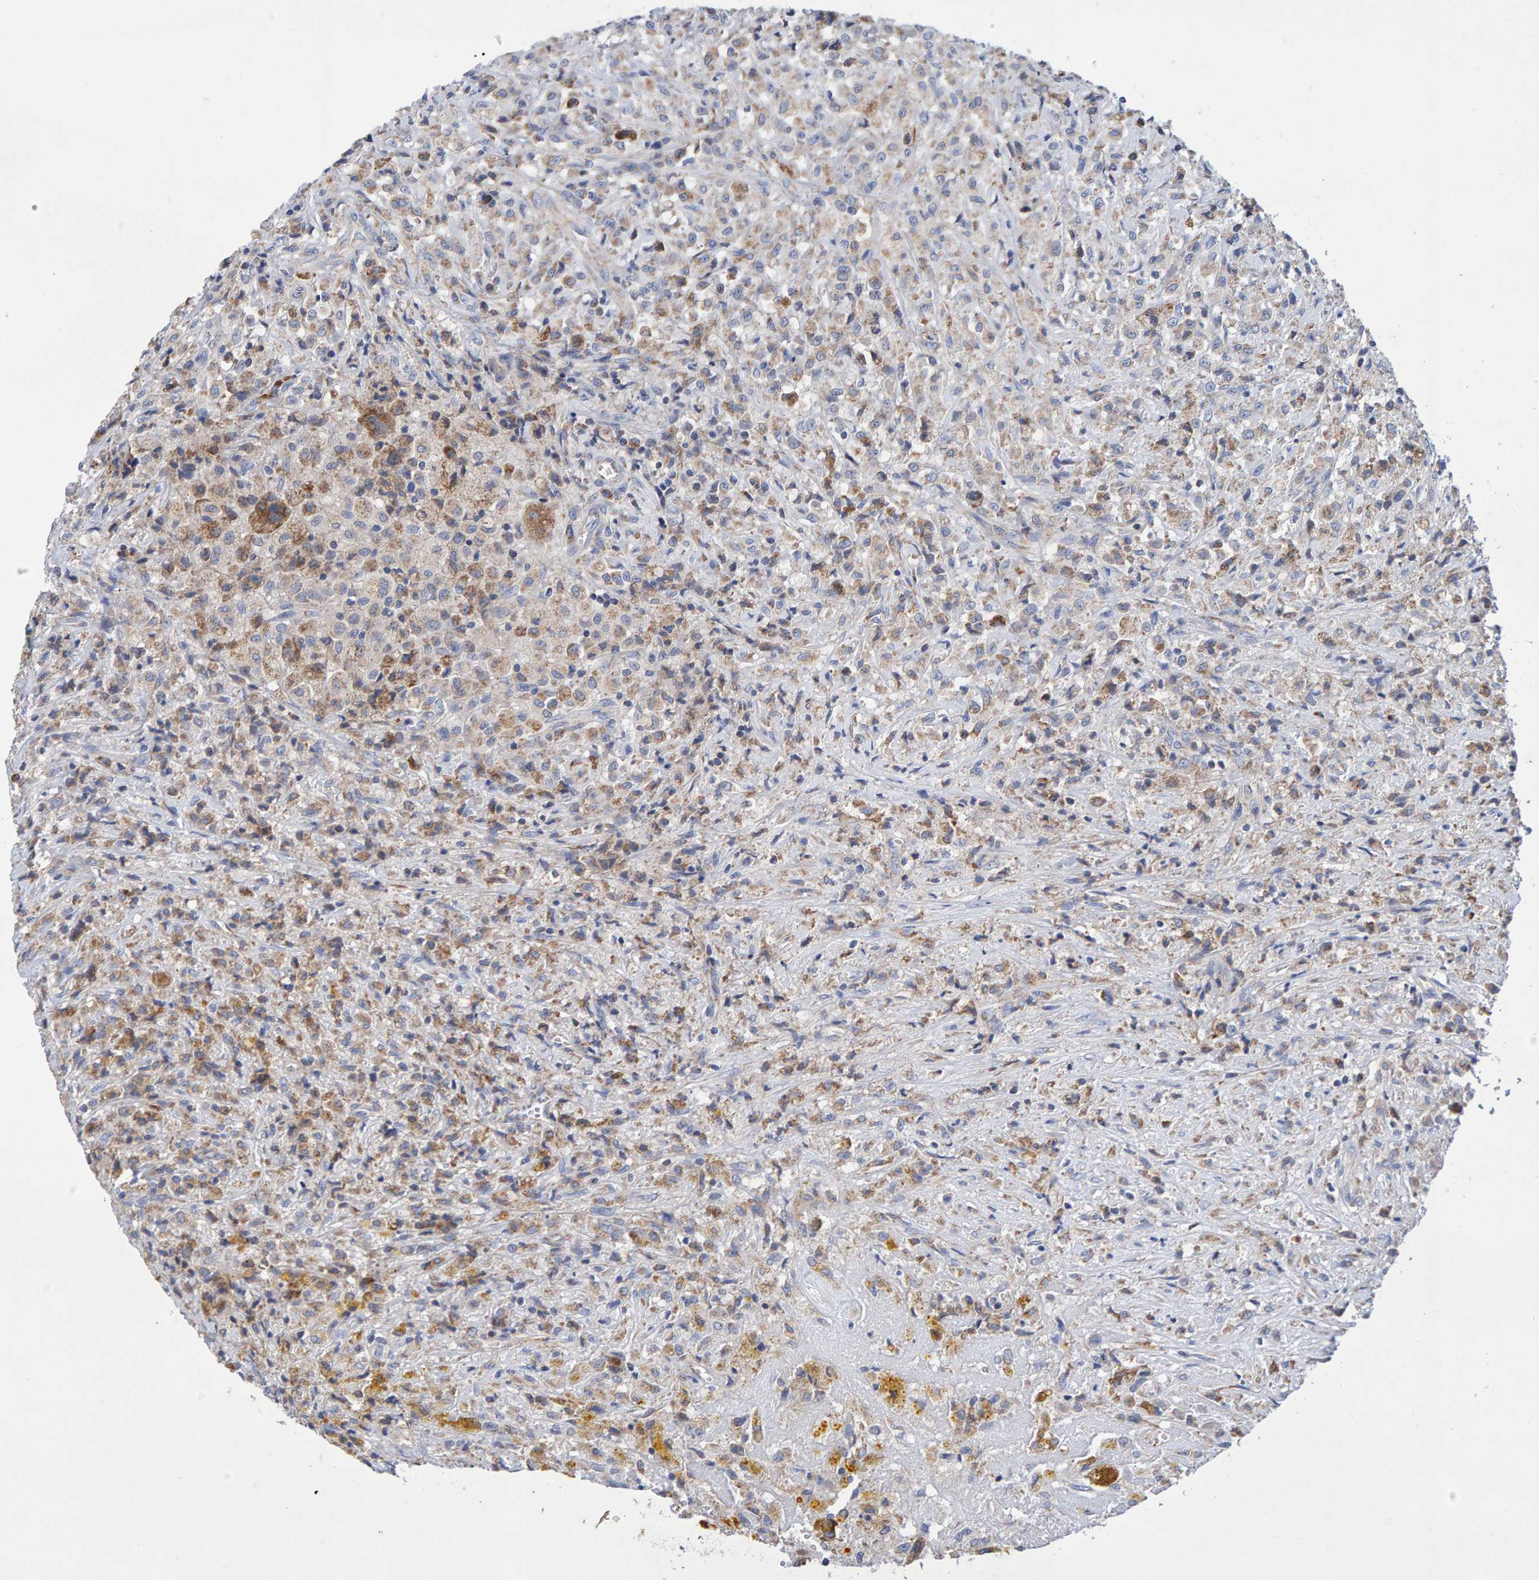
{"staining": {"intensity": "moderate", "quantity": "25%-75%", "location": "cytoplasmic/membranous"}, "tissue": "testis cancer", "cell_type": "Tumor cells", "image_type": "cancer", "snomed": [{"axis": "morphology", "description": "Carcinoma, Embryonal, NOS"}, {"axis": "topography", "description": "Testis"}], "caption": "This image demonstrates testis cancer (embryonal carcinoma) stained with immunohistochemistry to label a protein in brown. The cytoplasmic/membranous of tumor cells show moderate positivity for the protein. Nuclei are counter-stained blue.", "gene": "EFR3A", "patient": {"sex": "male", "age": 2}}